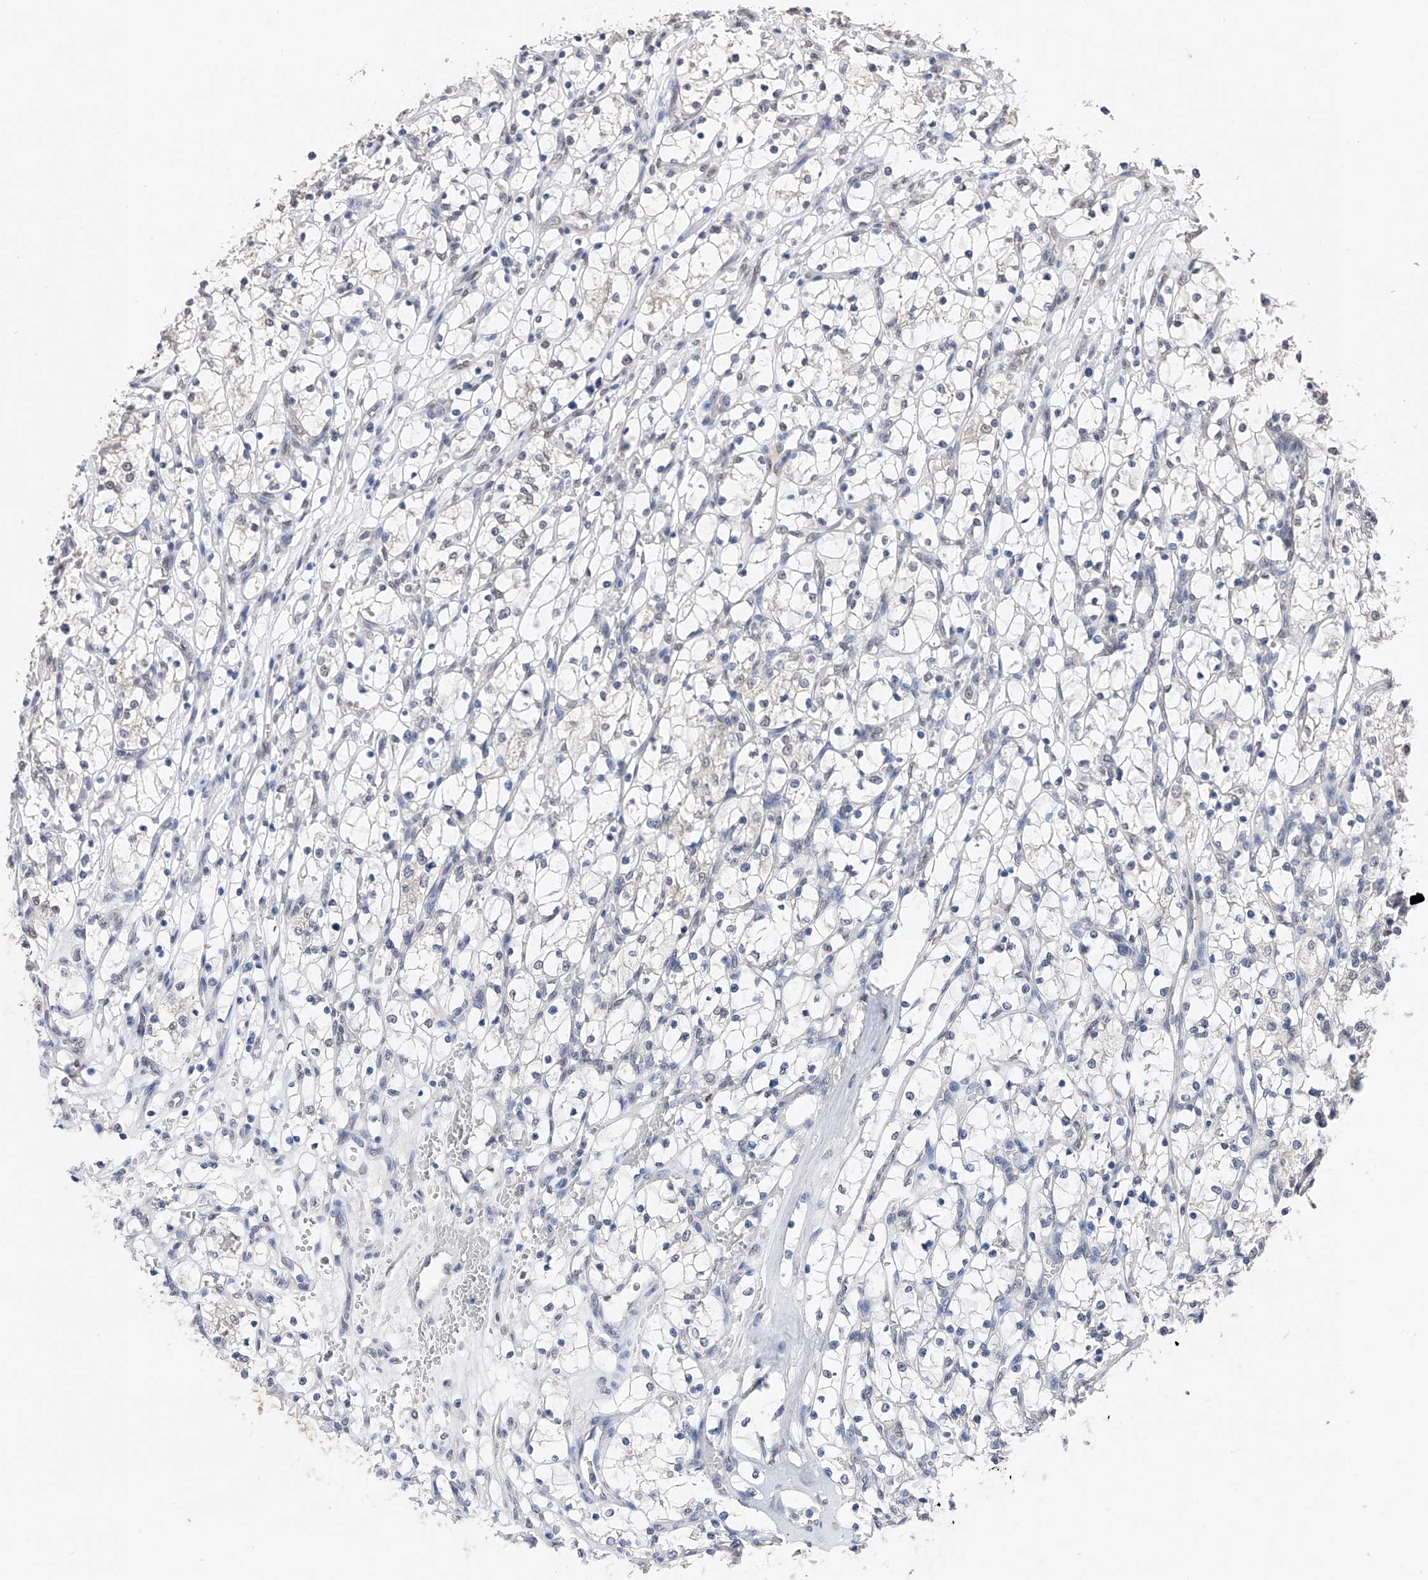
{"staining": {"intensity": "negative", "quantity": "none", "location": "none"}, "tissue": "renal cancer", "cell_type": "Tumor cells", "image_type": "cancer", "snomed": [{"axis": "morphology", "description": "Adenocarcinoma, NOS"}, {"axis": "topography", "description": "Kidney"}], "caption": "DAB (3,3'-diaminobenzidine) immunohistochemical staining of adenocarcinoma (renal) displays no significant positivity in tumor cells.", "gene": "DMAP1", "patient": {"sex": "female", "age": 69}}